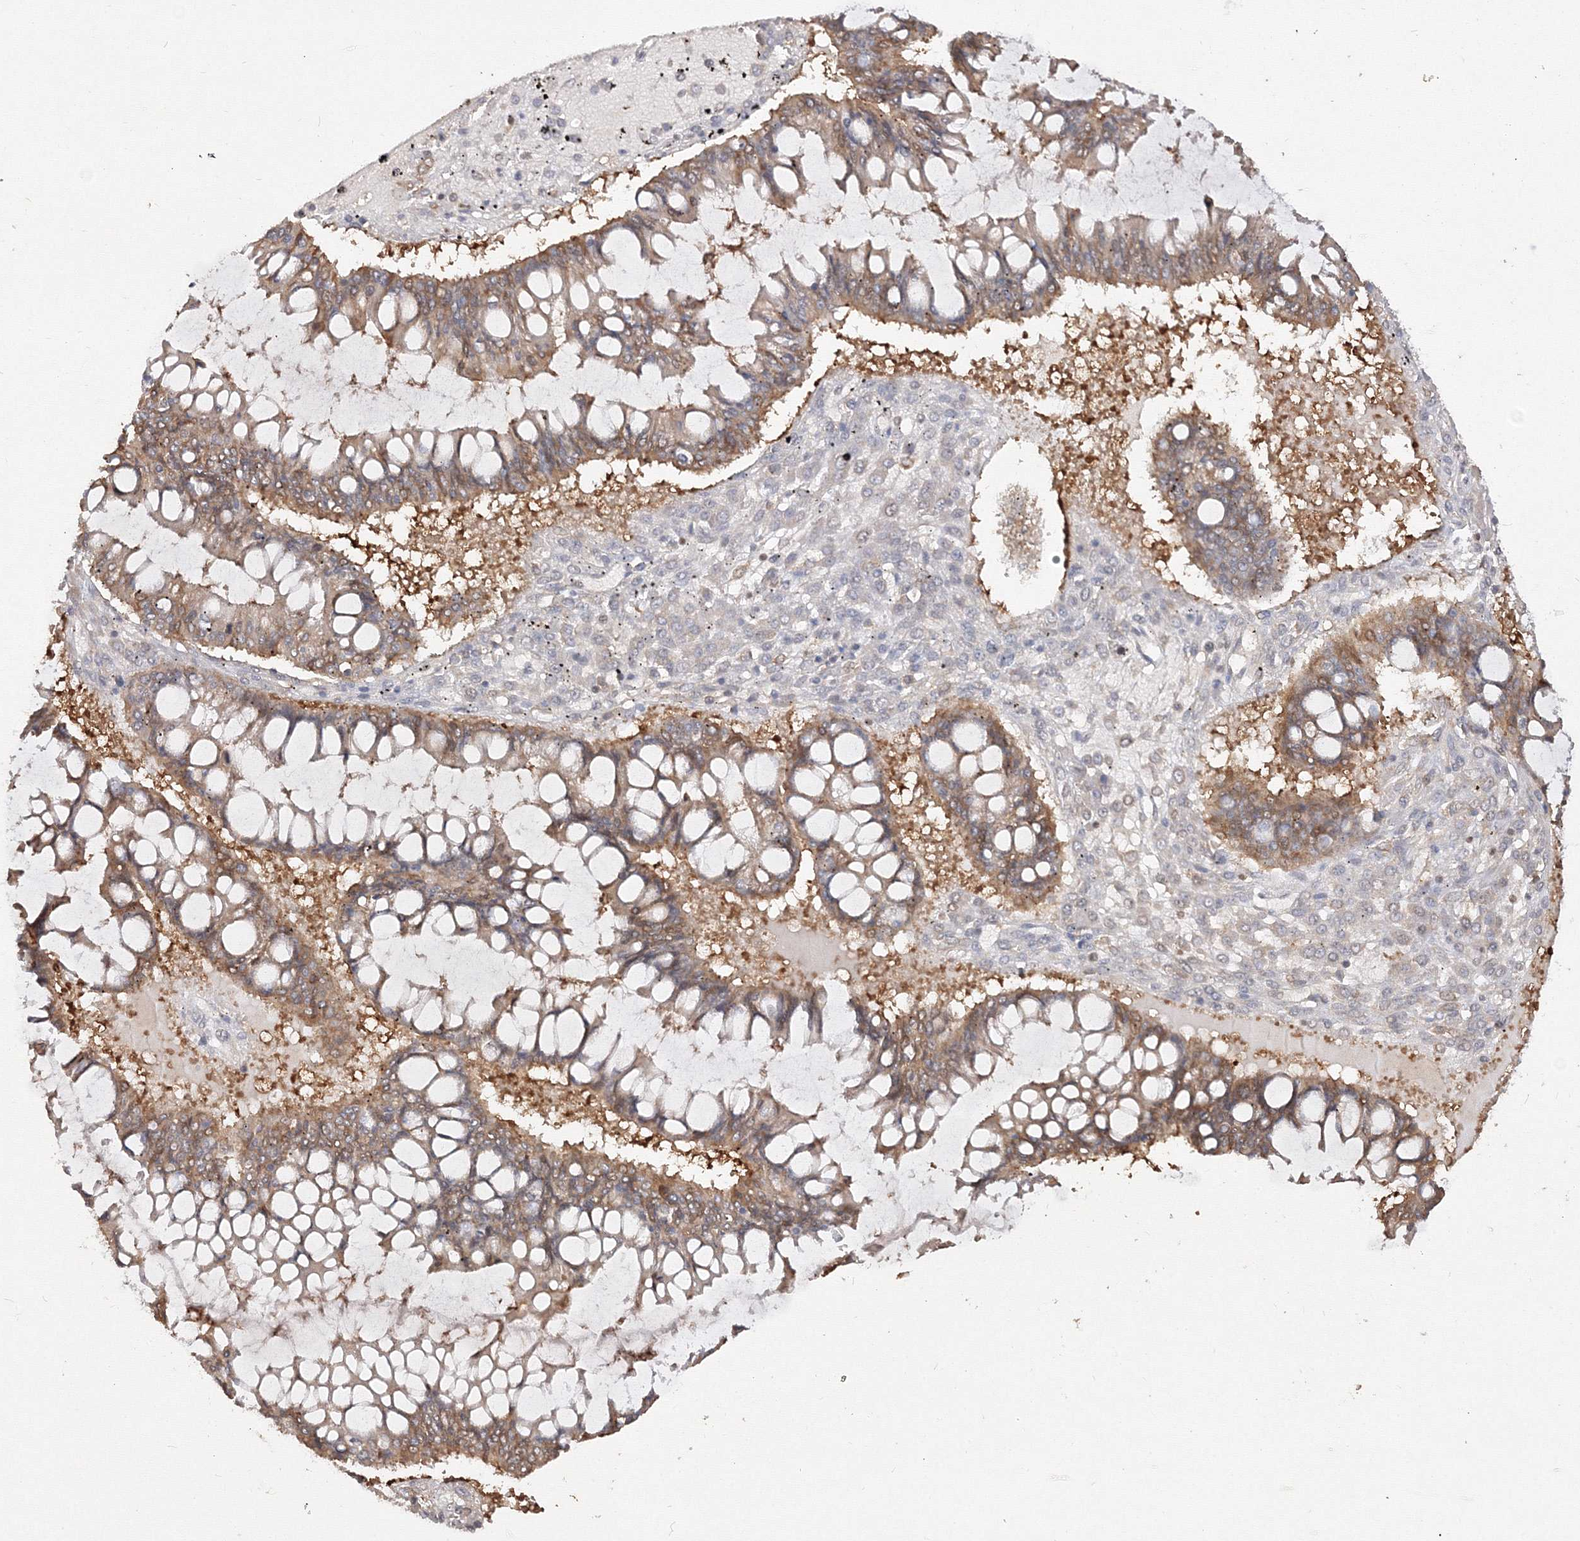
{"staining": {"intensity": "weak", "quantity": ">75%", "location": "cytoplasmic/membranous"}, "tissue": "ovarian cancer", "cell_type": "Tumor cells", "image_type": "cancer", "snomed": [{"axis": "morphology", "description": "Cystadenocarcinoma, mucinous, NOS"}, {"axis": "topography", "description": "Ovary"}], "caption": "Human ovarian cancer (mucinous cystadenocarcinoma) stained for a protein (brown) exhibits weak cytoplasmic/membranous positive positivity in approximately >75% of tumor cells.", "gene": "TMEM50B", "patient": {"sex": "female", "age": 73}}